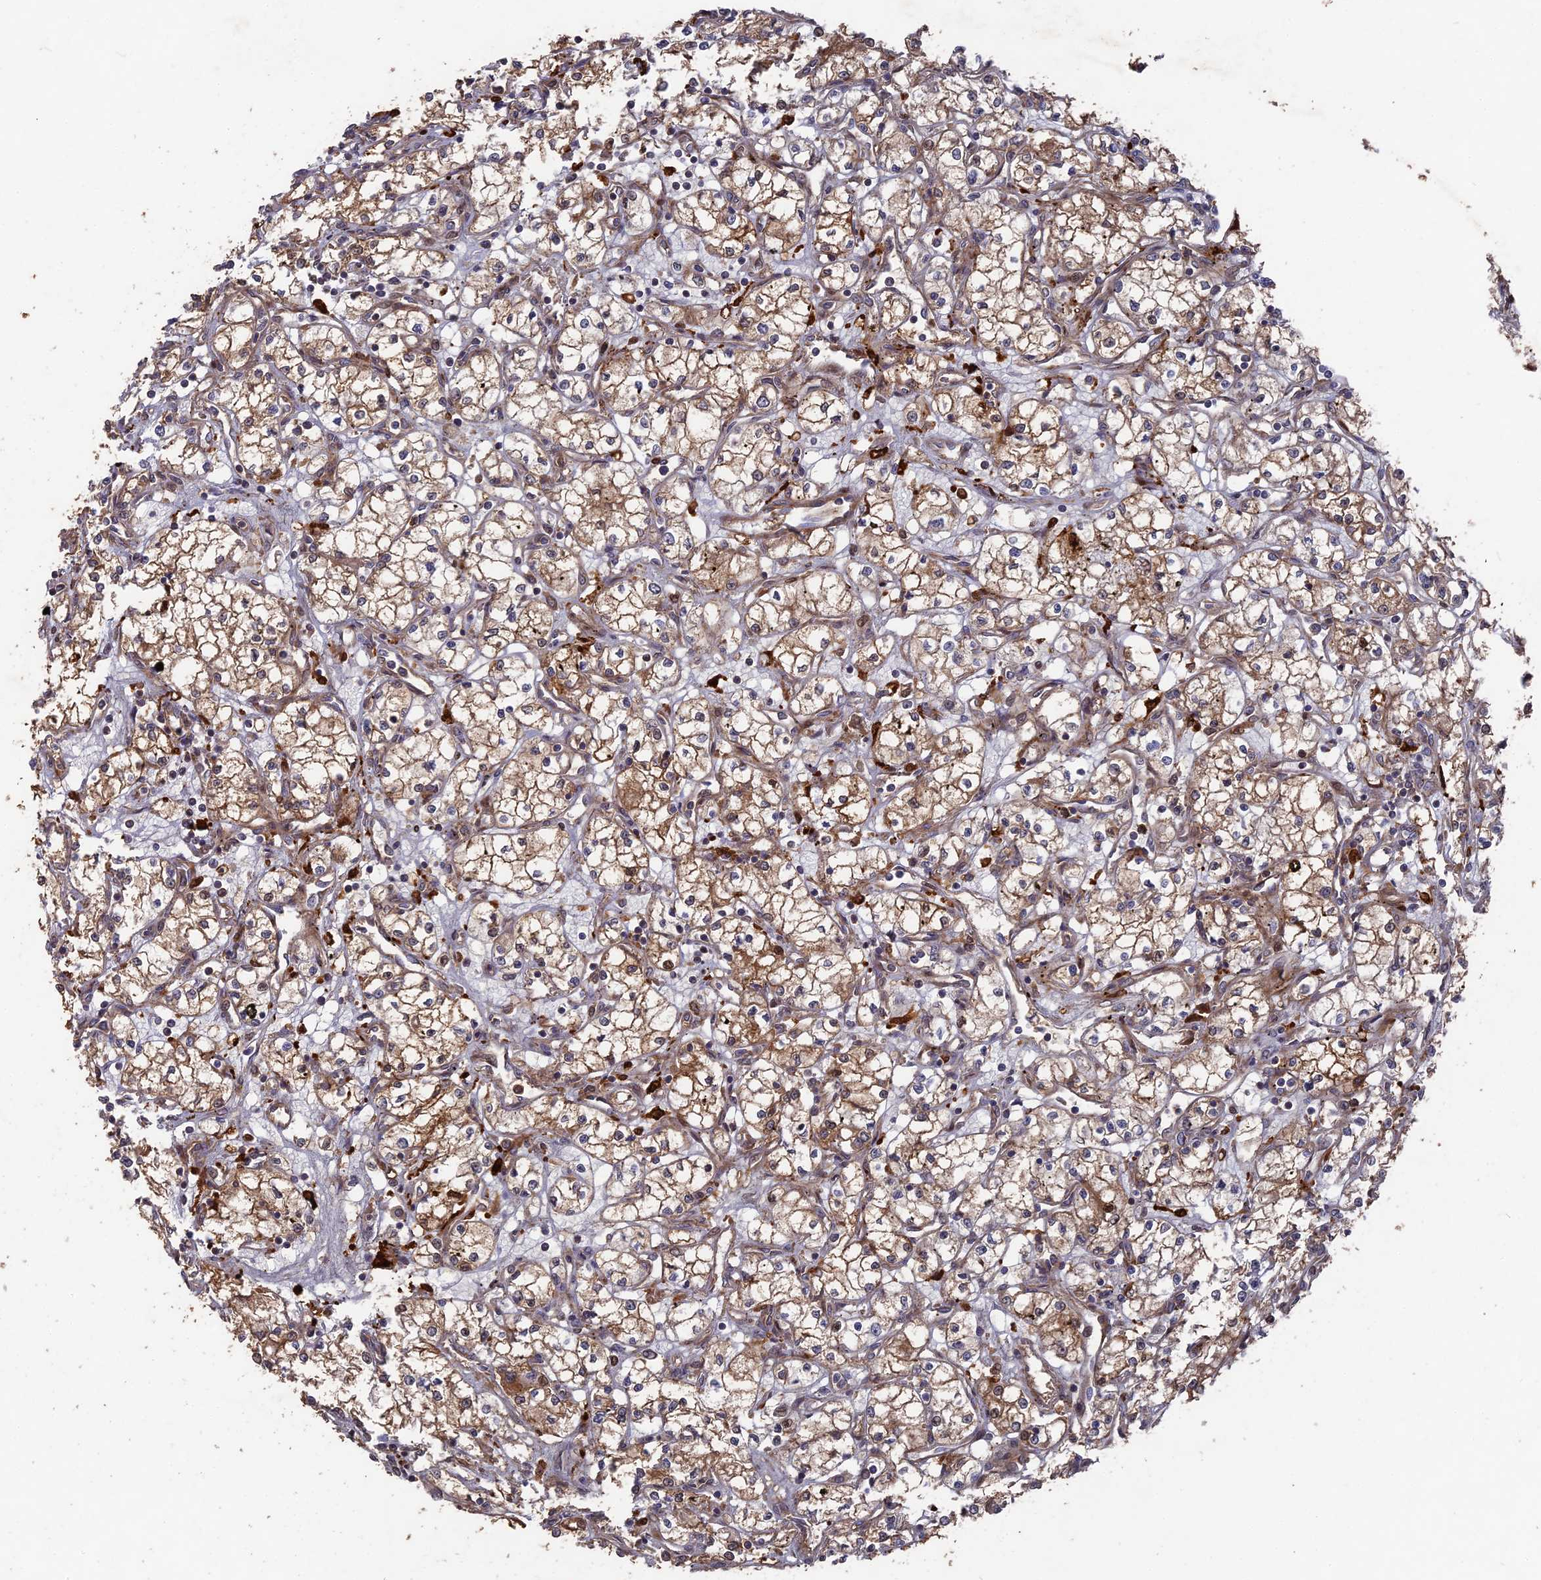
{"staining": {"intensity": "moderate", "quantity": ">75%", "location": "cytoplasmic/membranous"}, "tissue": "renal cancer", "cell_type": "Tumor cells", "image_type": "cancer", "snomed": [{"axis": "morphology", "description": "Adenocarcinoma, NOS"}, {"axis": "topography", "description": "Kidney"}], "caption": "Renal cancer (adenocarcinoma) tissue reveals moderate cytoplasmic/membranous positivity in about >75% of tumor cells", "gene": "DEF8", "patient": {"sex": "male", "age": 59}}